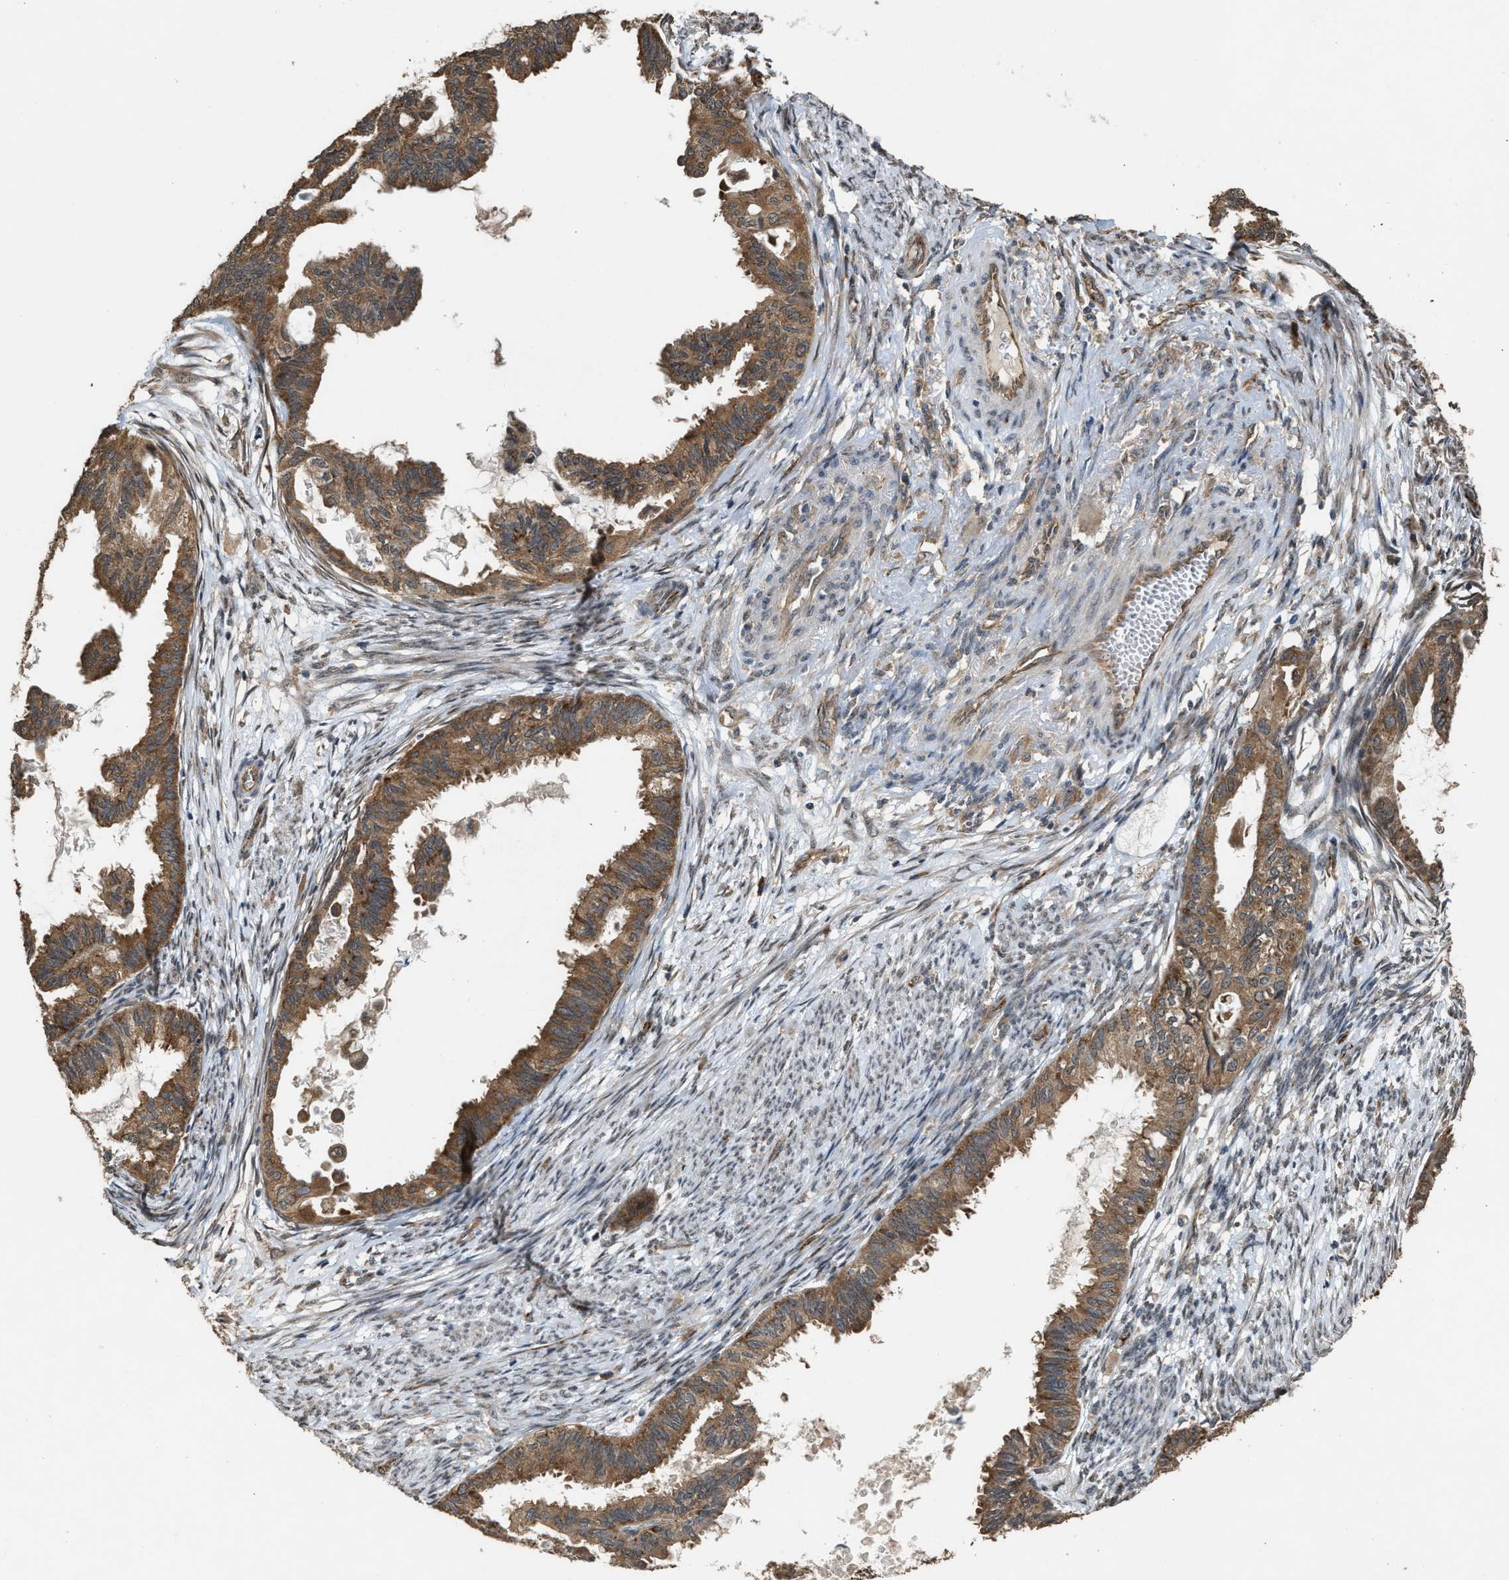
{"staining": {"intensity": "moderate", "quantity": ">75%", "location": "cytoplasmic/membranous"}, "tissue": "cervical cancer", "cell_type": "Tumor cells", "image_type": "cancer", "snomed": [{"axis": "morphology", "description": "Normal tissue, NOS"}, {"axis": "morphology", "description": "Adenocarcinoma, NOS"}, {"axis": "topography", "description": "Cervix"}, {"axis": "topography", "description": "Endometrium"}], "caption": "The histopathology image exhibits immunohistochemical staining of adenocarcinoma (cervical). There is moderate cytoplasmic/membranous positivity is identified in about >75% of tumor cells.", "gene": "ARHGEF5", "patient": {"sex": "female", "age": 86}}